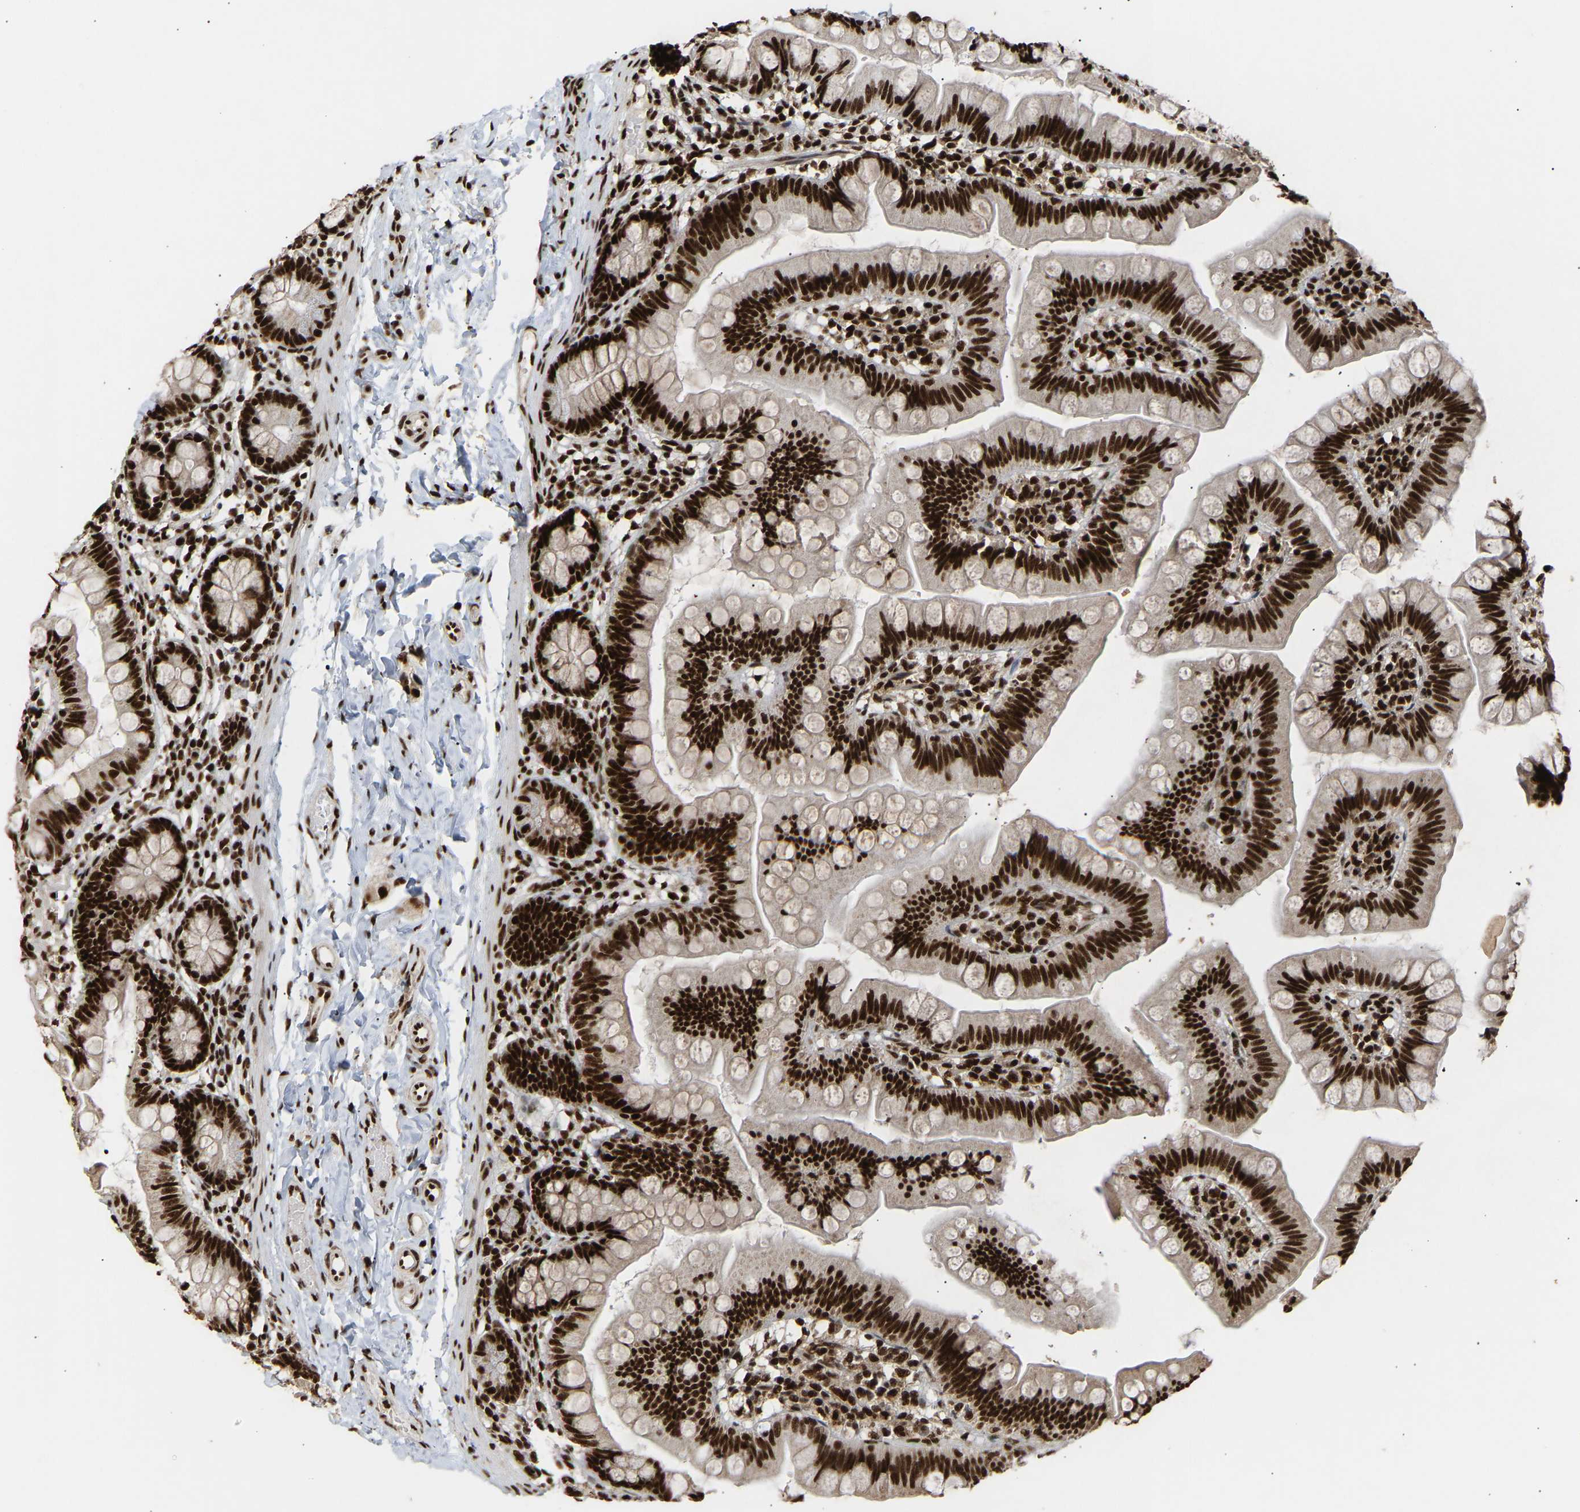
{"staining": {"intensity": "strong", "quantity": ">75%", "location": "nuclear"}, "tissue": "small intestine", "cell_type": "Glandular cells", "image_type": "normal", "snomed": [{"axis": "morphology", "description": "Normal tissue, NOS"}, {"axis": "topography", "description": "Small intestine"}], "caption": "Small intestine stained for a protein (brown) reveals strong nuclear positive expression in approximately >75% of glandular cells.", "gene": "ALYREF", "patient": {"sex": "male", "age": 7}}